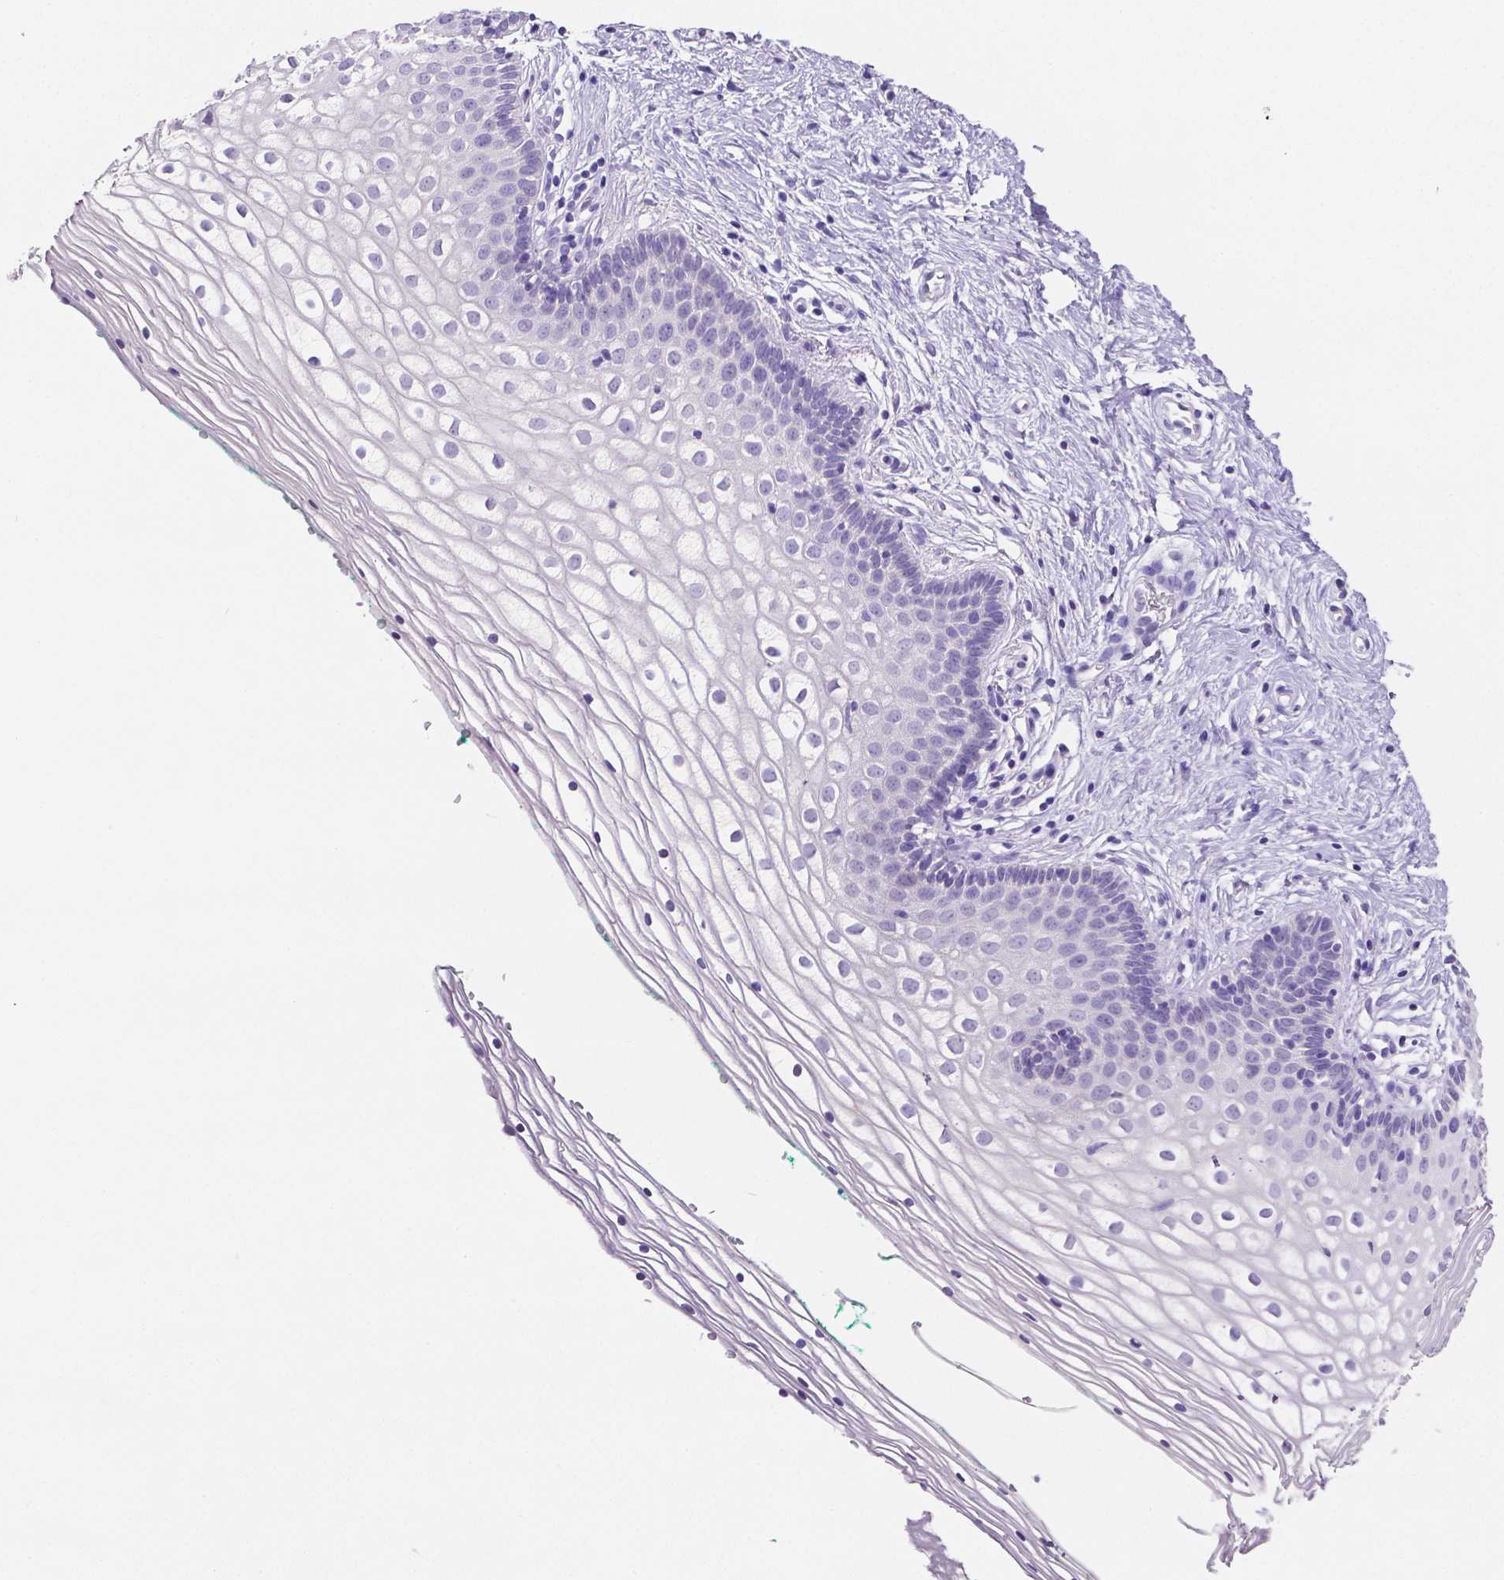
{"staining": {"intensity": "negative", "quantity": "none", "location": "none"}, "tissue": "vagina", "cell_type": "Squamous epithelial cells", "image_type": "normal", "snomed": [{"axis": "morphology", "description": "Normal tissue, NOS"}, {"axis": "topography", "description": "Vagina"}], "caption": "Protein analysis of normal vagina demonstrates no significant staining in squamous epithelial cells. (DAB (3,3'-diaminobenzidine) immunohistochemistry visualized using brightfield microscopy, high magnification).", "gene": "SLC22A2", "patient": {"sex": "female", "age": 36}}